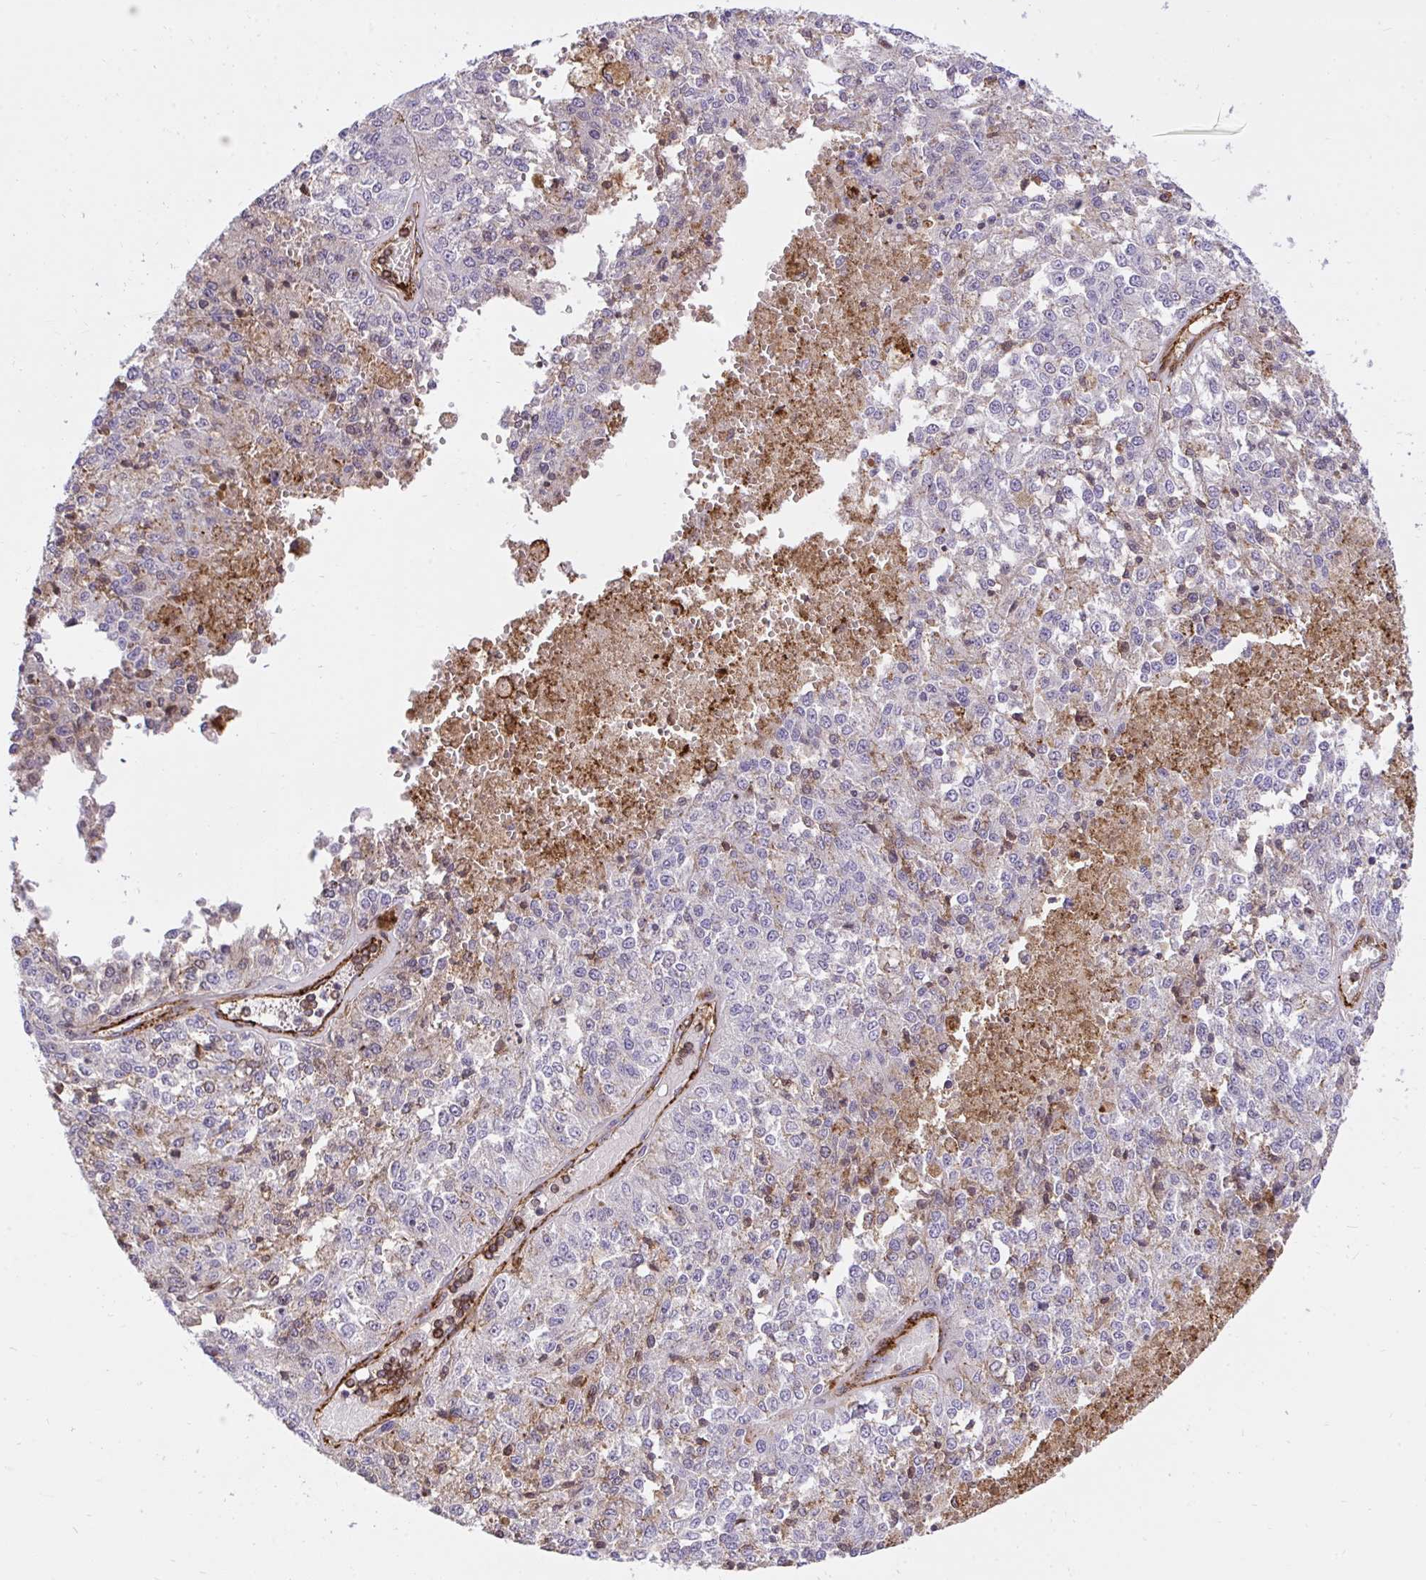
{"staining": {"intensity": "negative", "quantity": "none", "location": "none"}, "tissue": "melanoma", "cell_type": "Tumor cells", "image_type": "cancer", "snomed": [{"axis": "morphology", "description": "Malignant melanoma, Metastatic site"}, {"axis": "topography", "description": "Lymph node"}], "caption": "High magnification brightfield microscopy of malignant melanoma (metastatic site) stained with DAB (brown) and counterstained with hematoxylin (blue): tumor cells show no significant positivity.", "gene": "ERI1", "patient": {"sex": "female", "age": 64}}